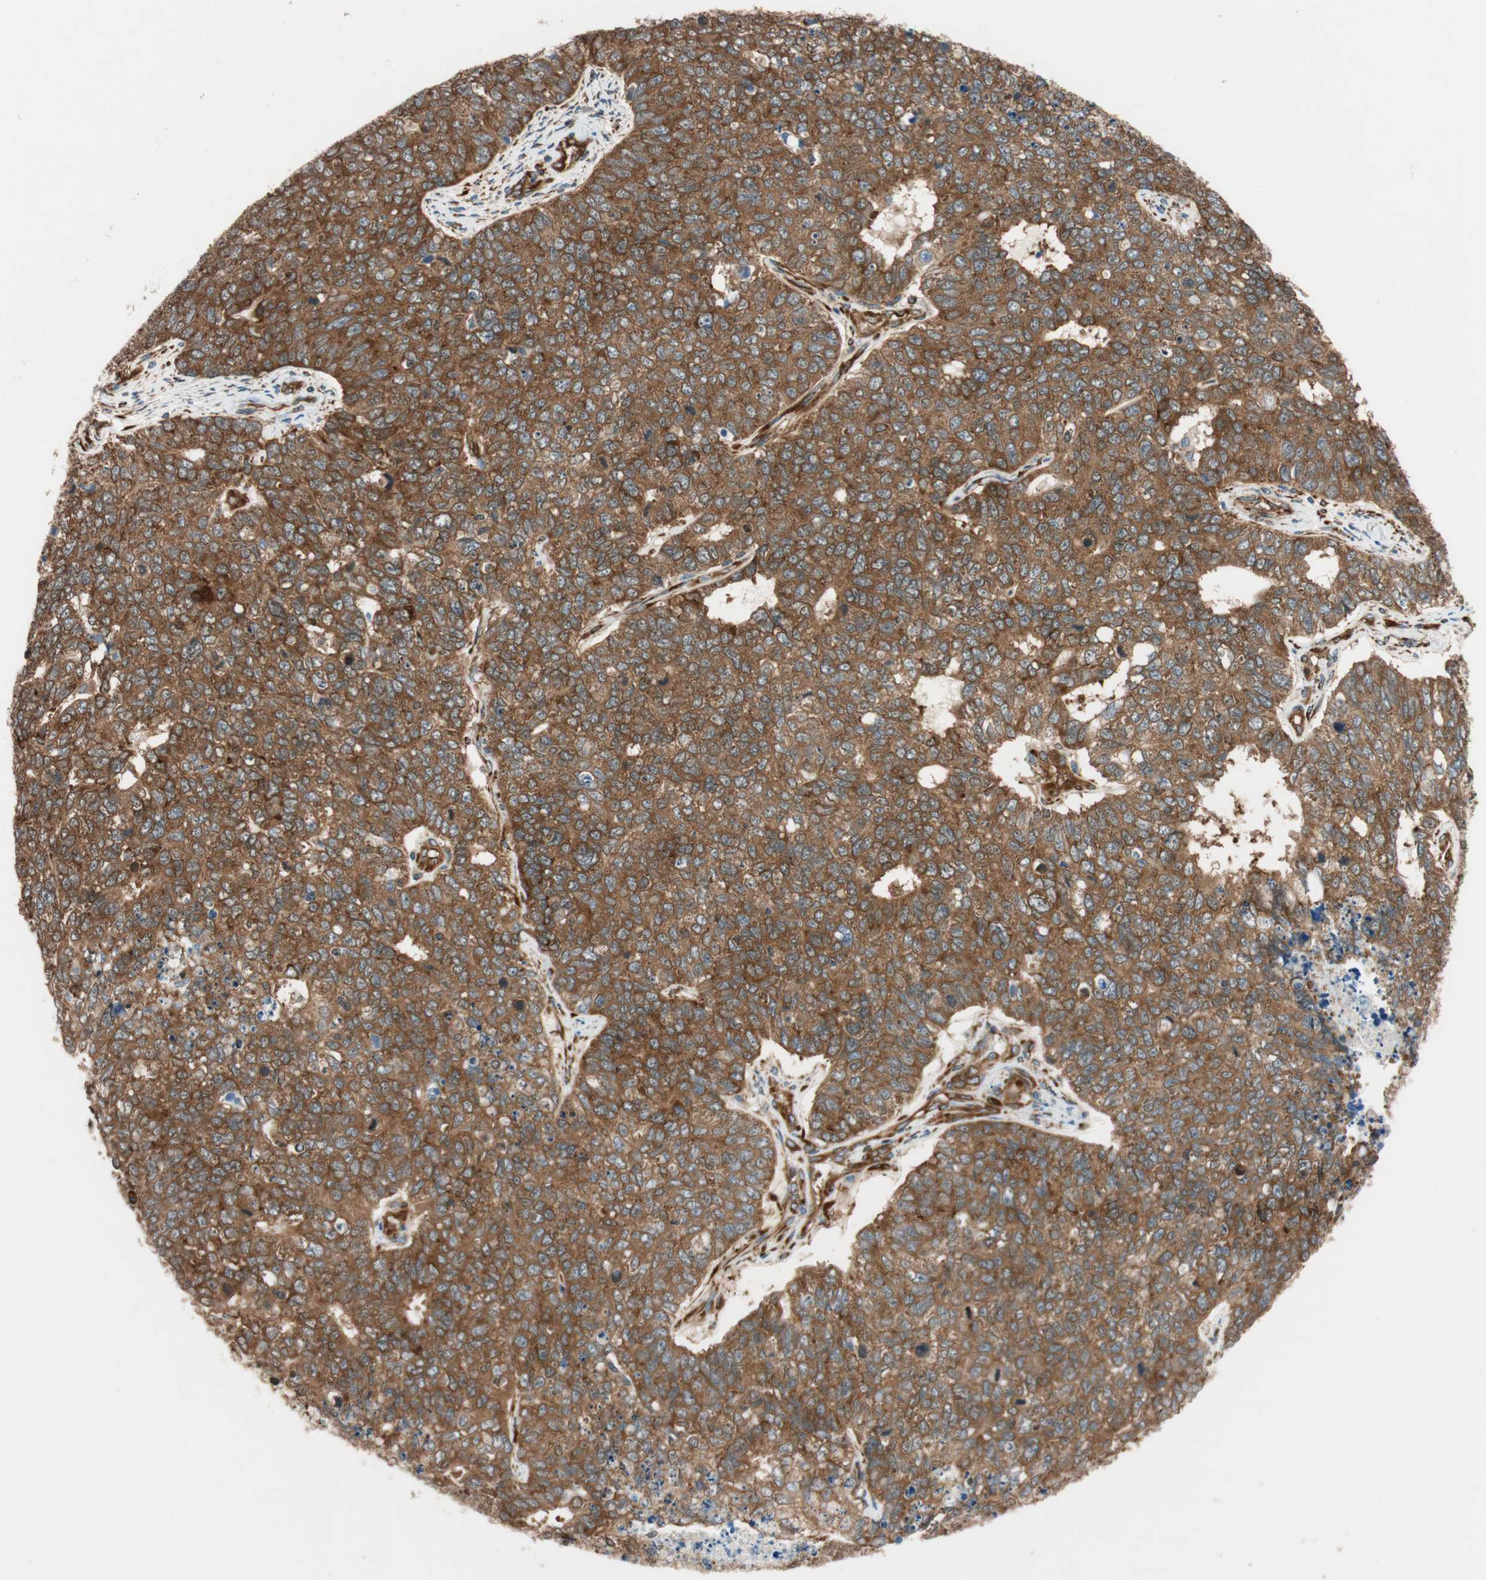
{"staining": {"intensity": "strong", "quantity": ">75%", "location": "cytoplasmic/membranous"}, "tissue": "cervical cancer", "cell_type": "Tumor cells", "image_type": "cancer", "snomed": [{"axis": "morphology", "description": "Squamous cell carcinoma, NOS"}, {"axis": "topography", "description": "Cervix"}], "caption": "A photomicrograph of human squamous cell carcinoma (cervical) stained for a protein demonstrates strong cytoplasmic/membranous brown staining in tumor cells.", "gene": "WASL", "patient": {"sex": "female", "age": 63}}